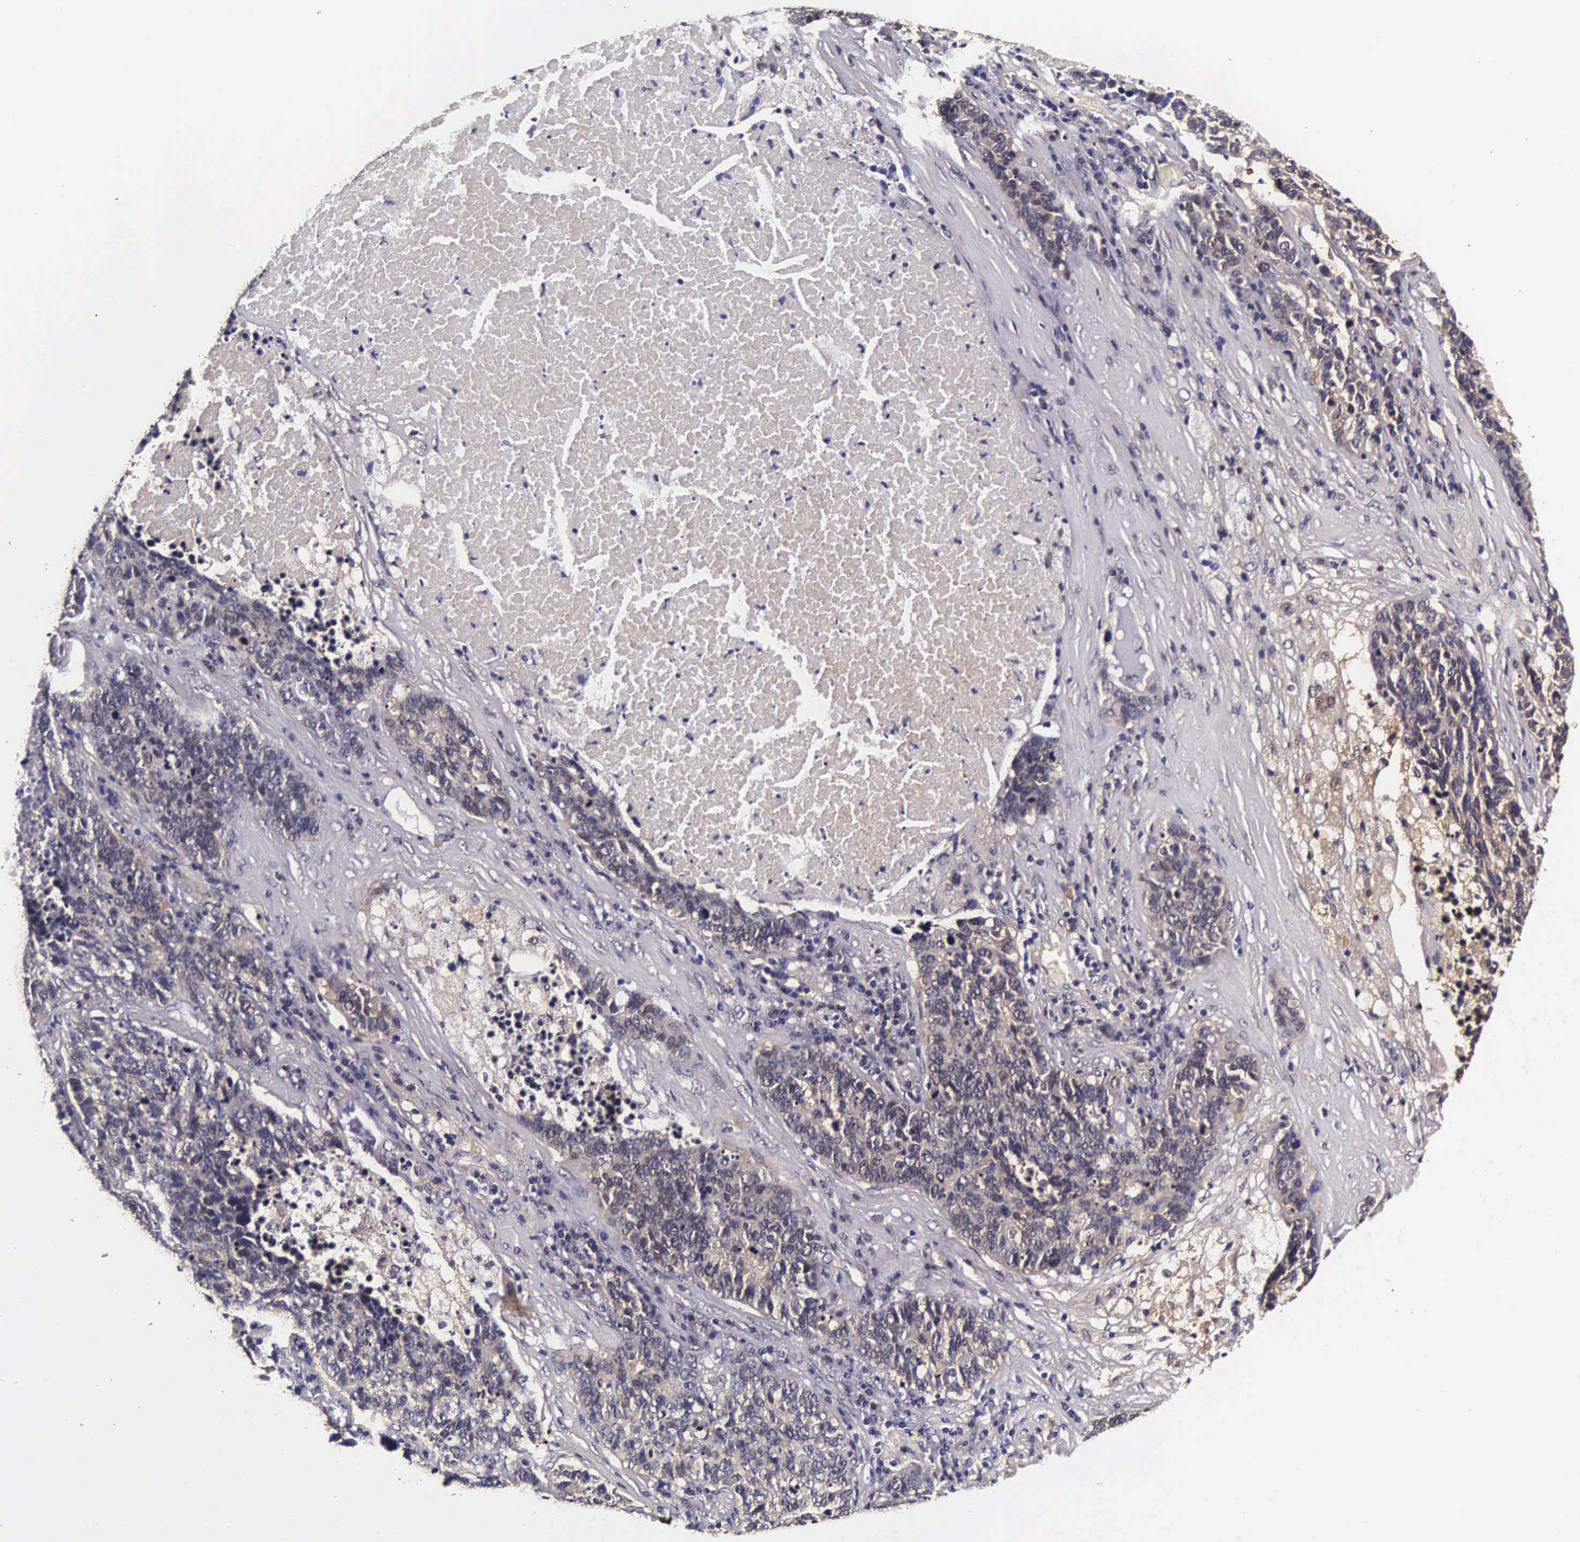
{"staining": {"intensity": "weak", "quantity": "25%-75%", "location": "cytoplasmic/membranous,nuclear"}, "tissue": "lung cancer", "cell_type": "Tumor cells", "image_type": "cancer", "snomed": [{"axis": "morphology", "description": "Neoplasm, malignant, NOS"}, {"axis": "topography", "description": "Lung"}], "caption": "Immunohistochemistry micrograph of neoplastic tissue: lung cancer (neoplasm (malignant)) stained using immunohistochemistry (IHC) shows low levels of weak protein expression localized specifically in the cytoplasmic/membranous and nuclear of tumor cells, appearing as a cytoplasmic/membranous and nuclear brown color.", "gene": "TECPR2", "patient": {"sex": "female", "age": 75}}